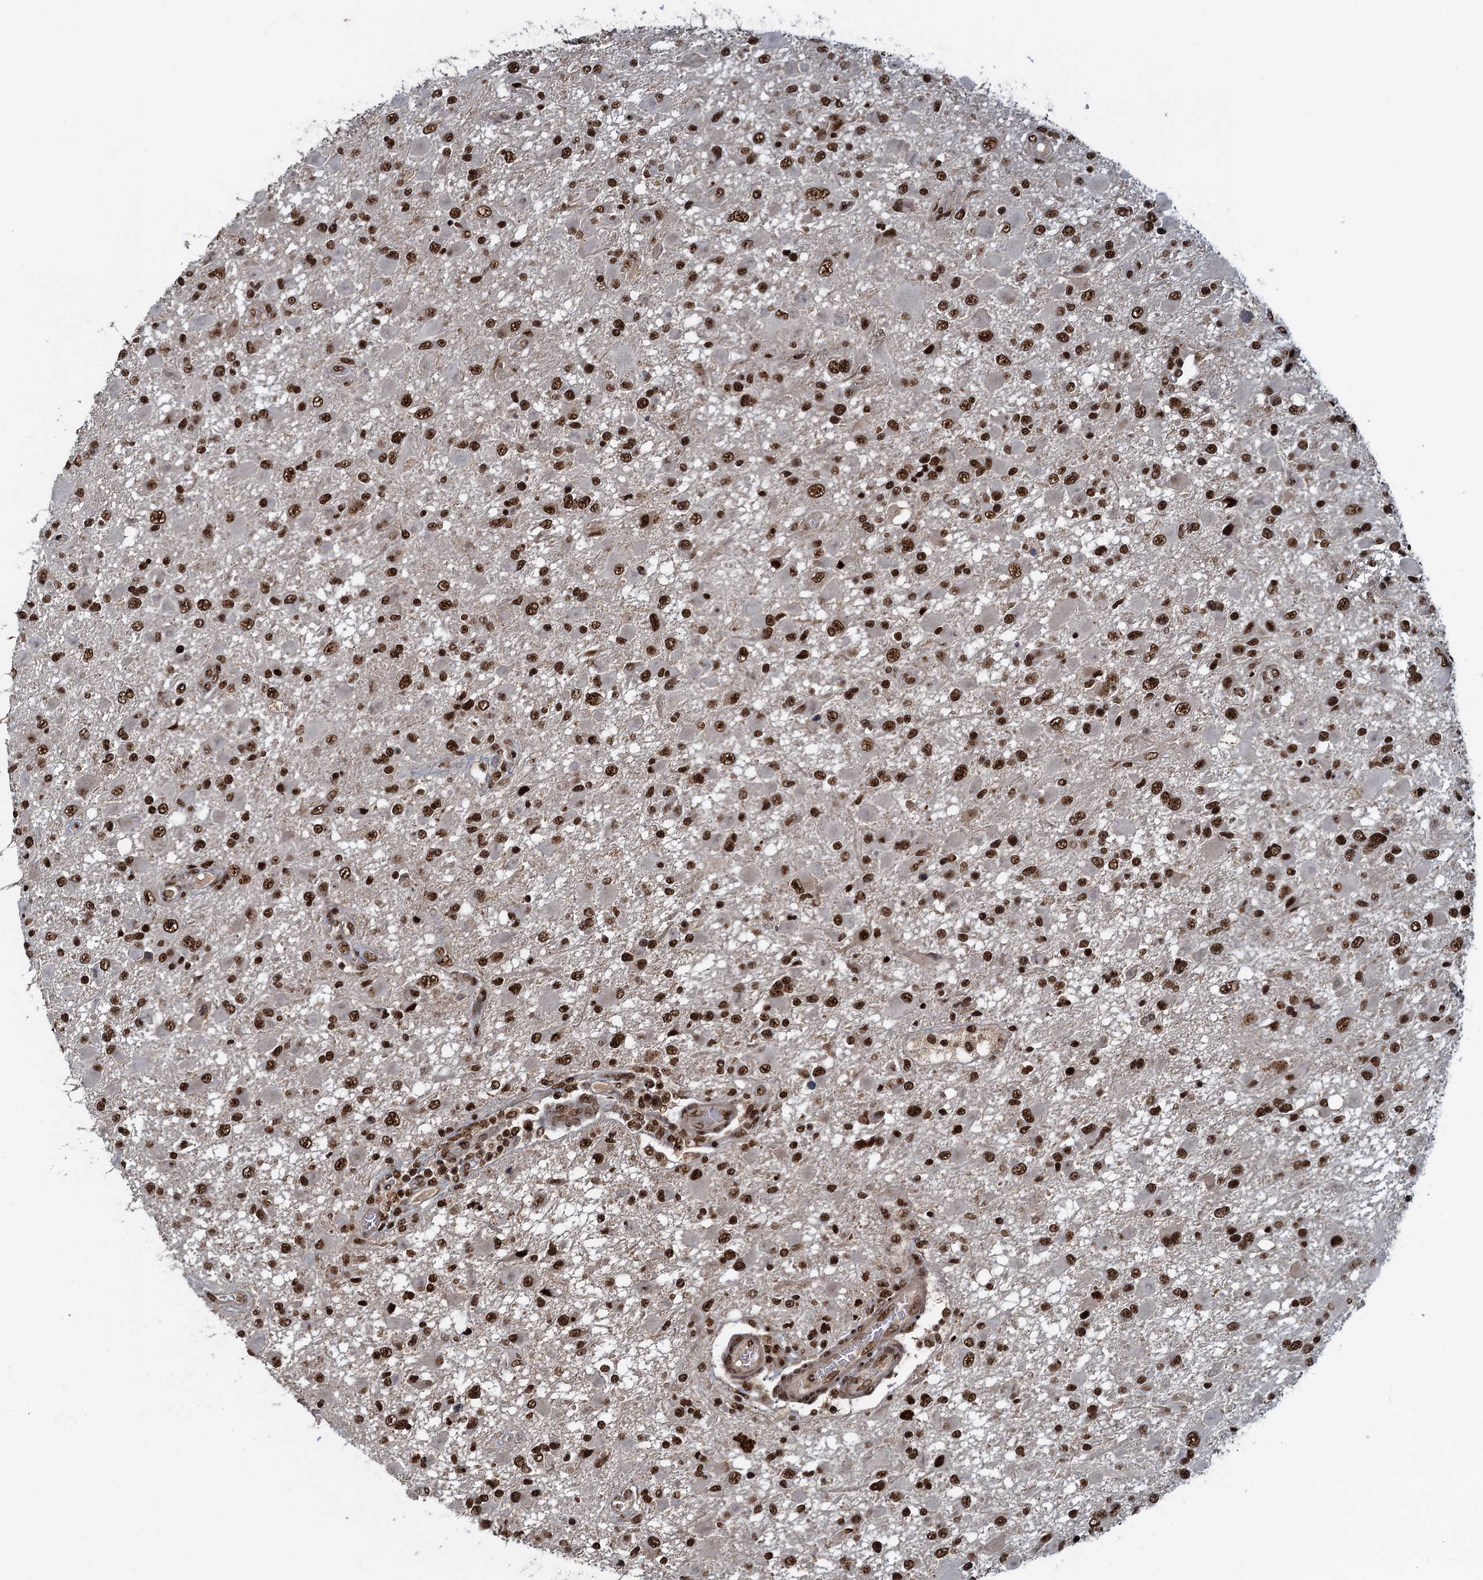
{"staining": {"intensity": "moderate", "quantity": ">75%", "location": "nuclear"}, "tissue": "glioma", "cell_type": "Tumor cells", "image_type": "cancer", "snomed": [{"axis": "morphology", "description": "Glioma, malignant, High grade"}, {"axis": "topography", "description": "Brain"}], "caption": "Human high-grade glioma (malignant) stained with a protein marker shows moderate staining in tumor cells.", "gene": "ZC3H18", "patient": {"sex": "male", "age": 53}}